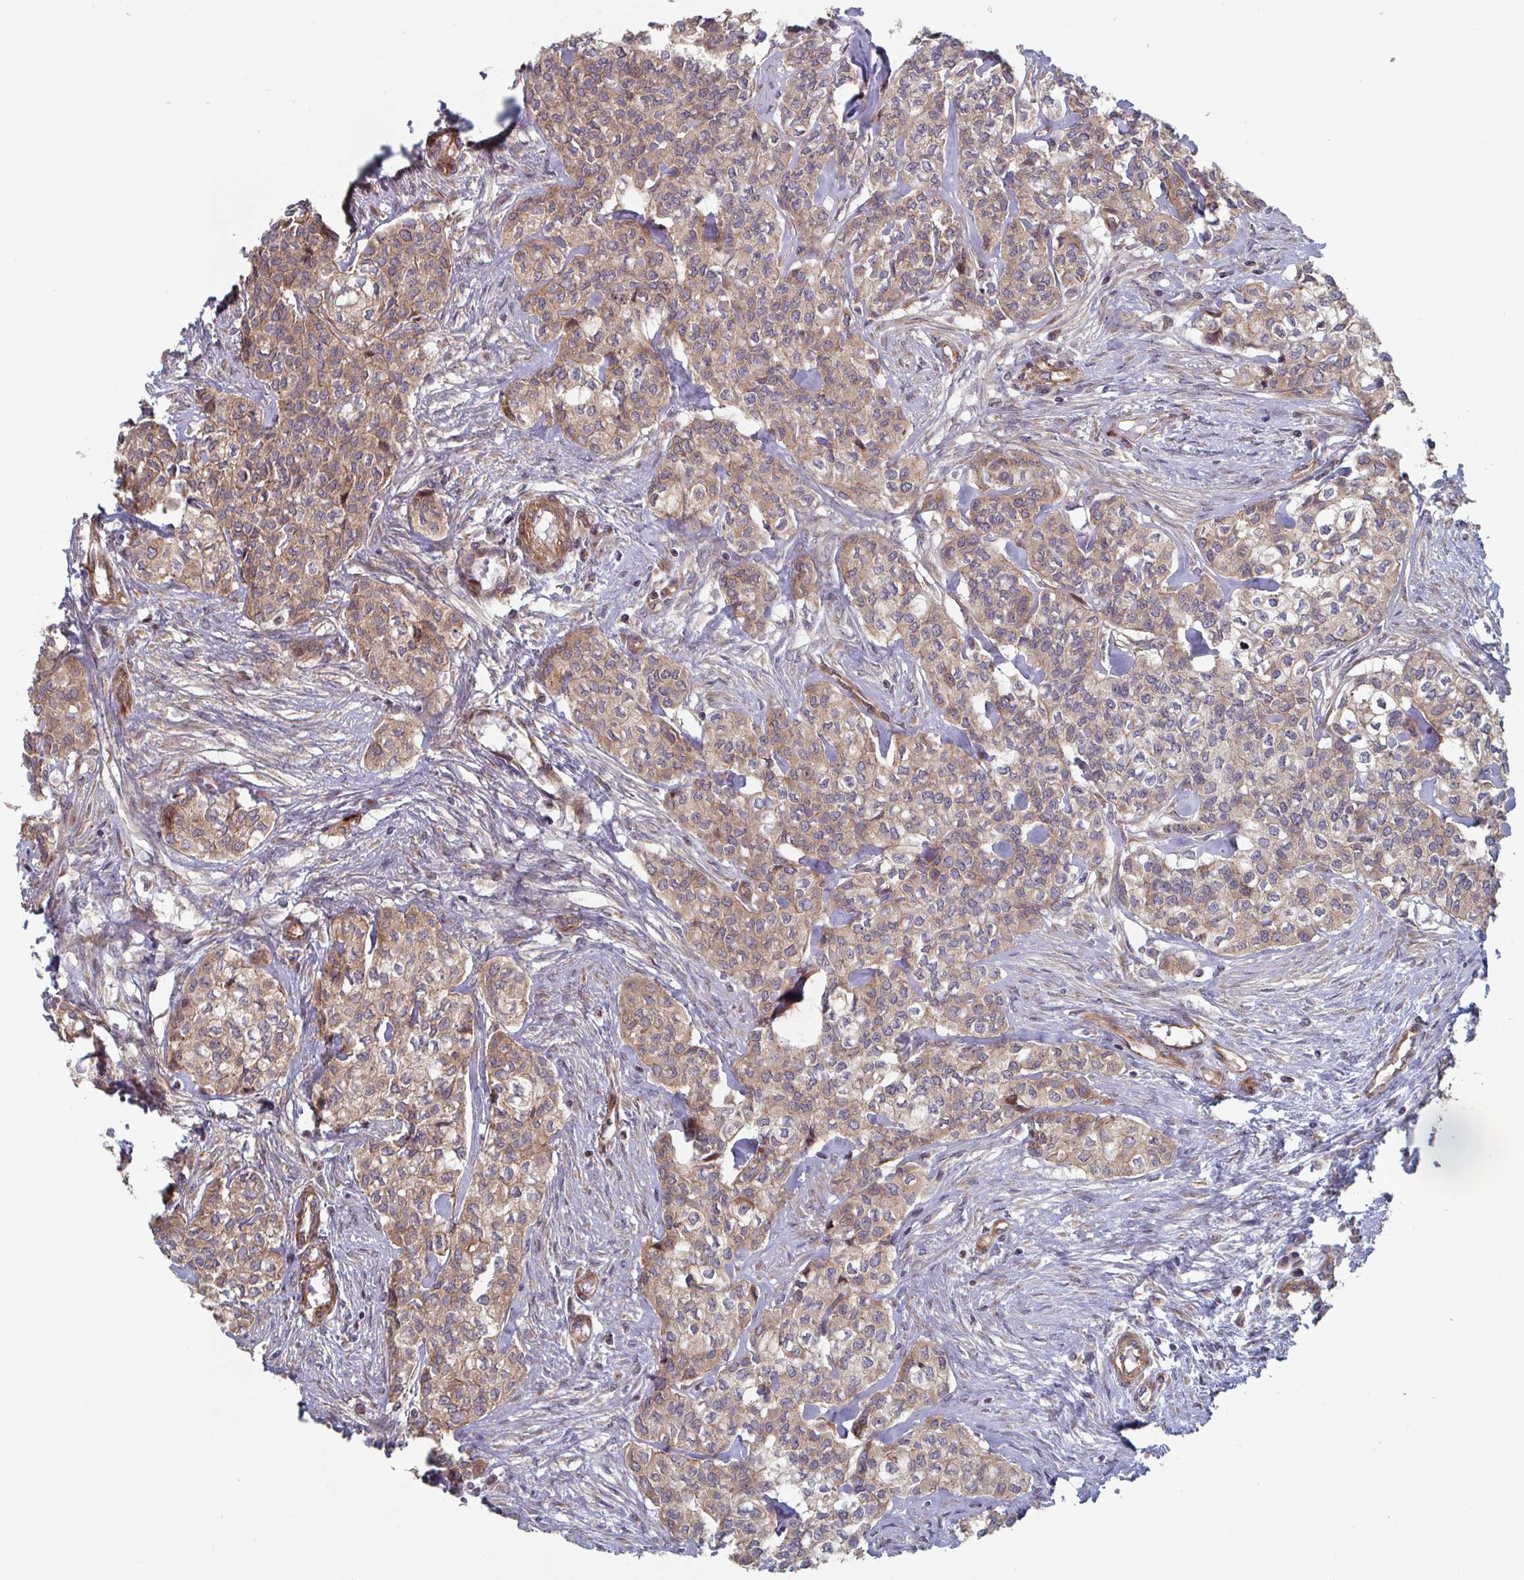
{"staining": {"intensity": "weak", "quantity": ">75%", "location": "cytoplasmic/membranous"}, "tissue": "head and neck cancer", "cell_type": "Tumor cells", "image_type": "cancer", "snomed": [{"axis": "morphology", "description": "Adenocarcinoma, NOS"}, {"axis": "topography", "description": "Head-Neck"}], "caption": "Human head and neck cancer stained with a brown dye shows weak cytoplasmic/membranous positive expression in about >75% of tumor cells.", "gene": "DVL3", "patient": {"sex": "male", "age": 81}}